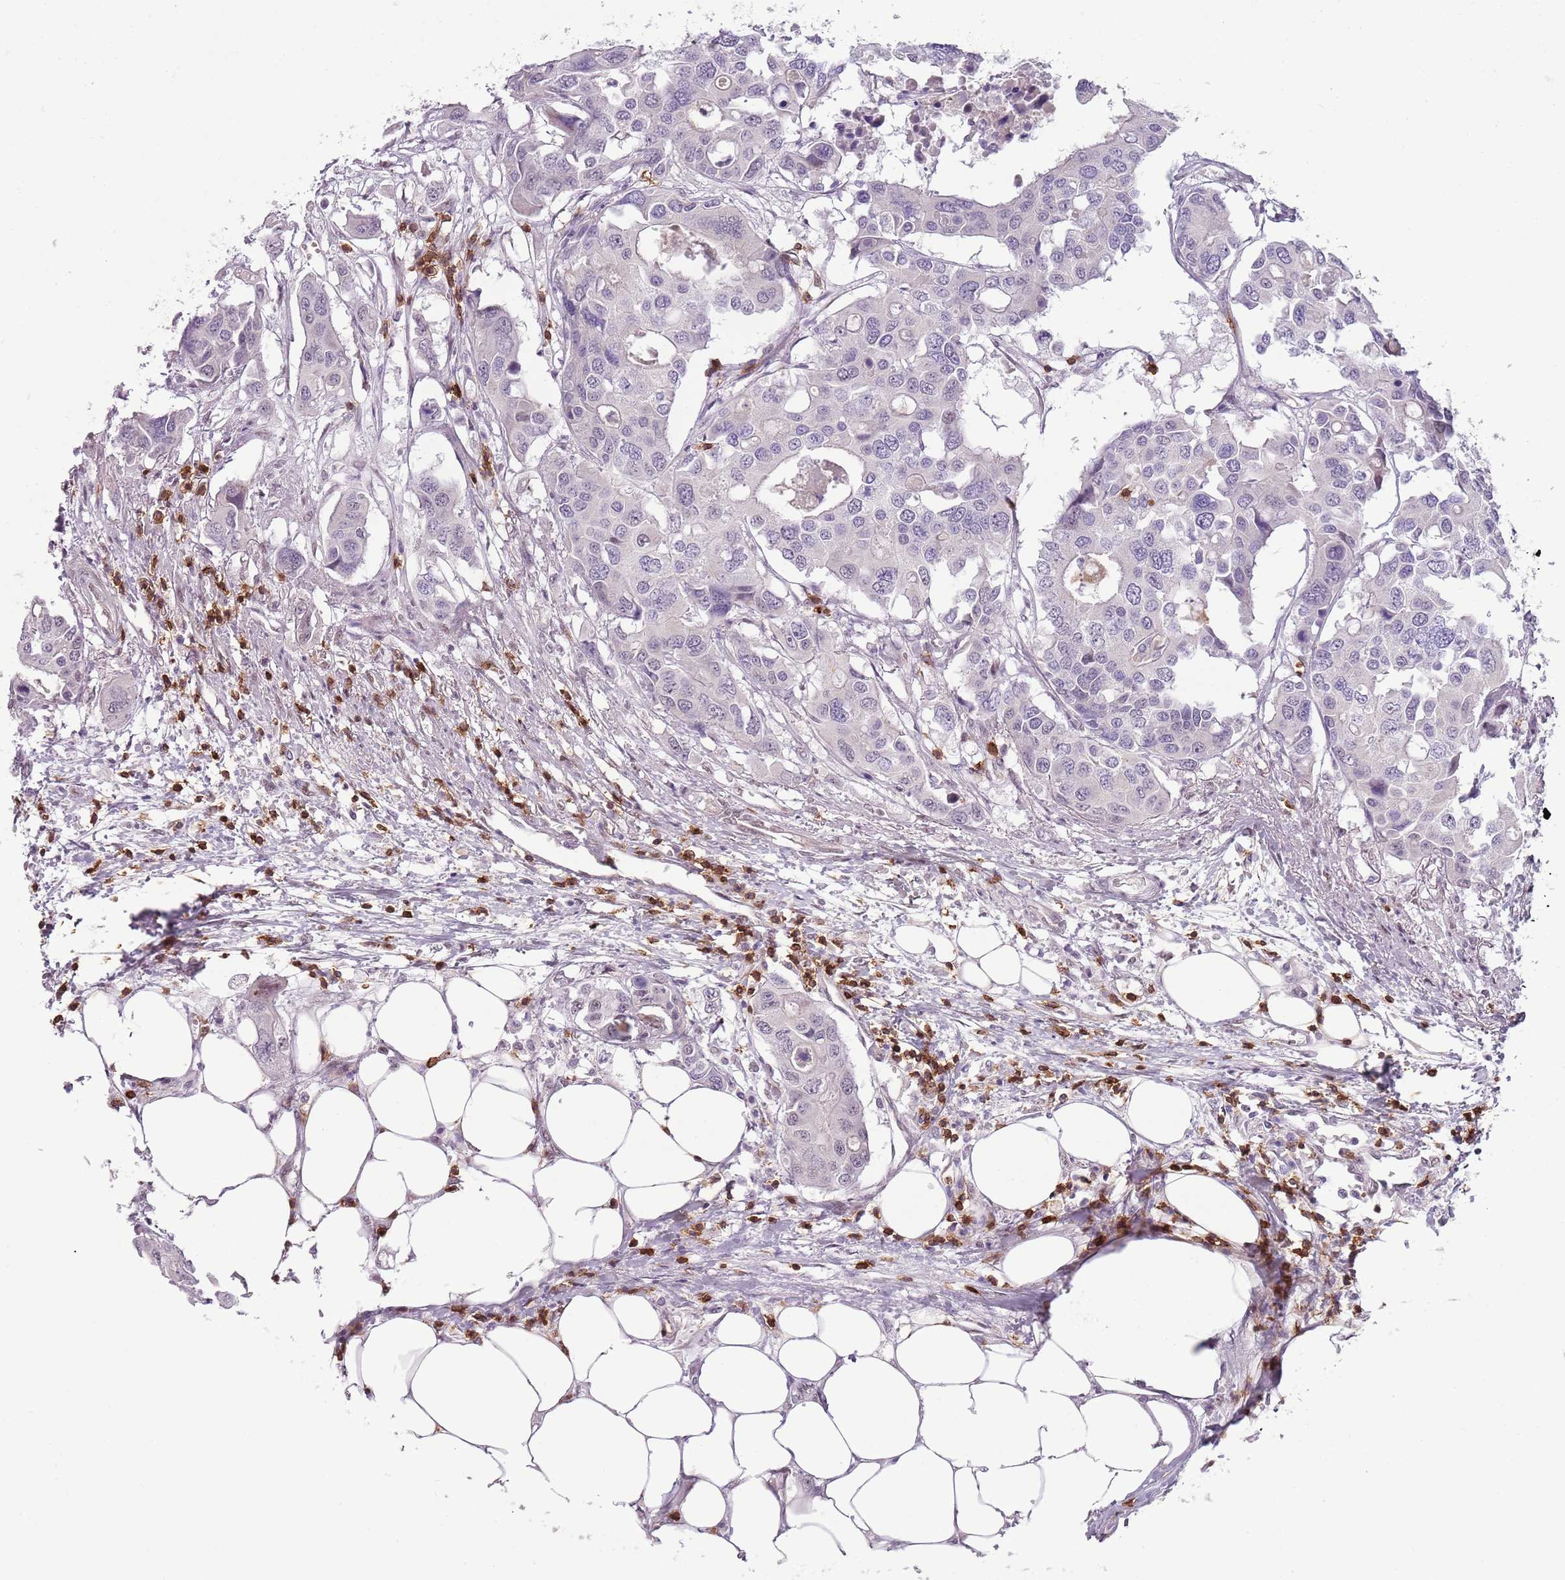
{"staining": {"intensity": "negative", "quantity": "none", "location": "none"}, "tissue": "colorectal cancer", "cell_type": "Tumor cells", "image_type": "cancer", "snomed": [{"axis": "morphology", "description": "Adenocarcinoma, NOS"}, {"axis": "topography", "description": "Colon"}], "caption": "This is an immunohistochemistry image of colorectal adenocarcinoma. There is no positivity in tumor cells.", "gene": "ZNF583", "patient": {"sex": "male", "age": 77}}